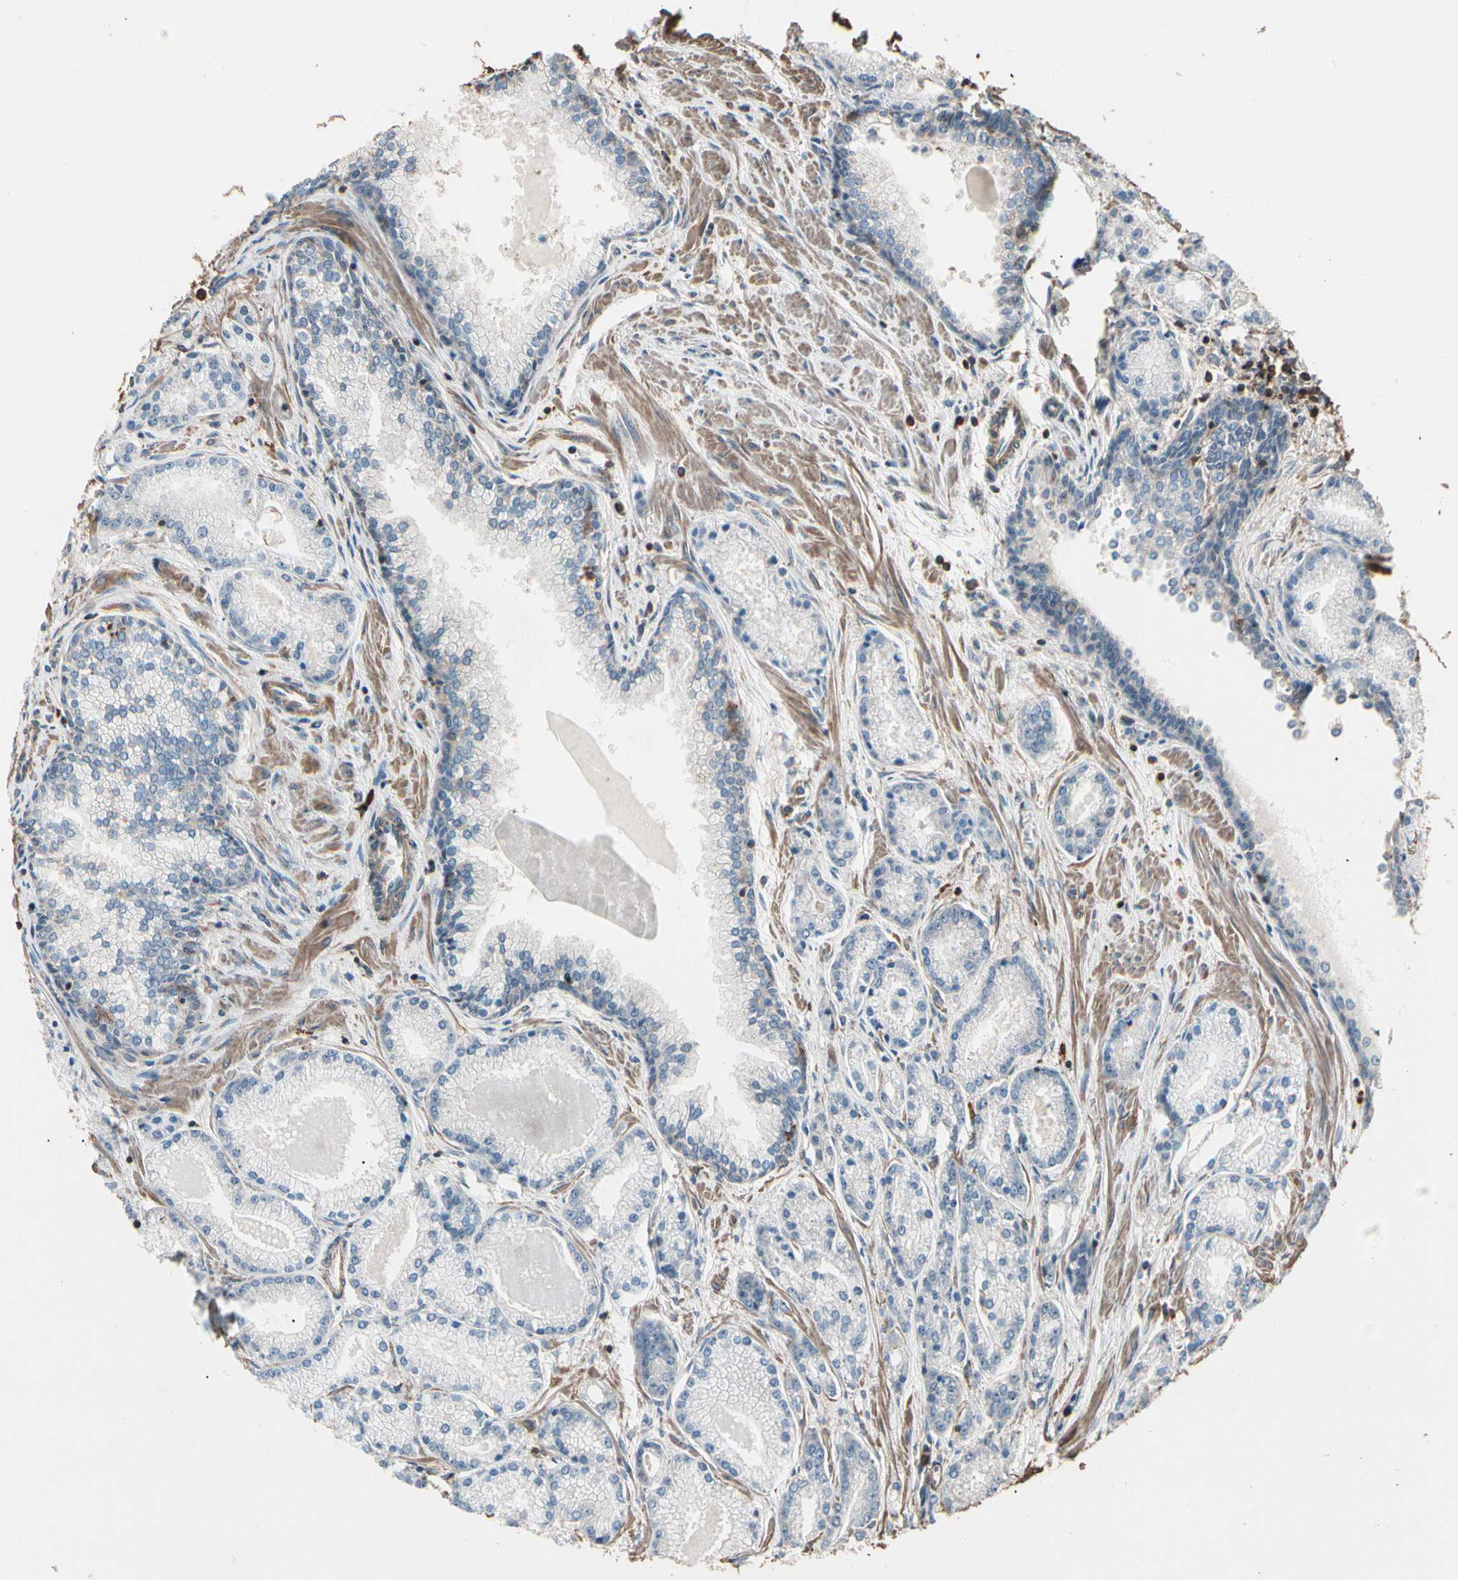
{"staining": {"intensity": "negative", "quantity": "none", "location": "none"}, "tissue": "prostate cancer", "cell_type": "Tumor cells", "image_type": "cancer", "snomed": [{"axis": "morphology", "description": "Adenocarcinoma, High grade"}, {"axis": "topography", "description": "Prostate"}], "caption": "This is an IHC histopathology image of human high-grade adenocarcinoma (prostate). There is no staining in tumor cells.", "gene": "MAPK13", "patient": {"sex": "male", "age": 61}}